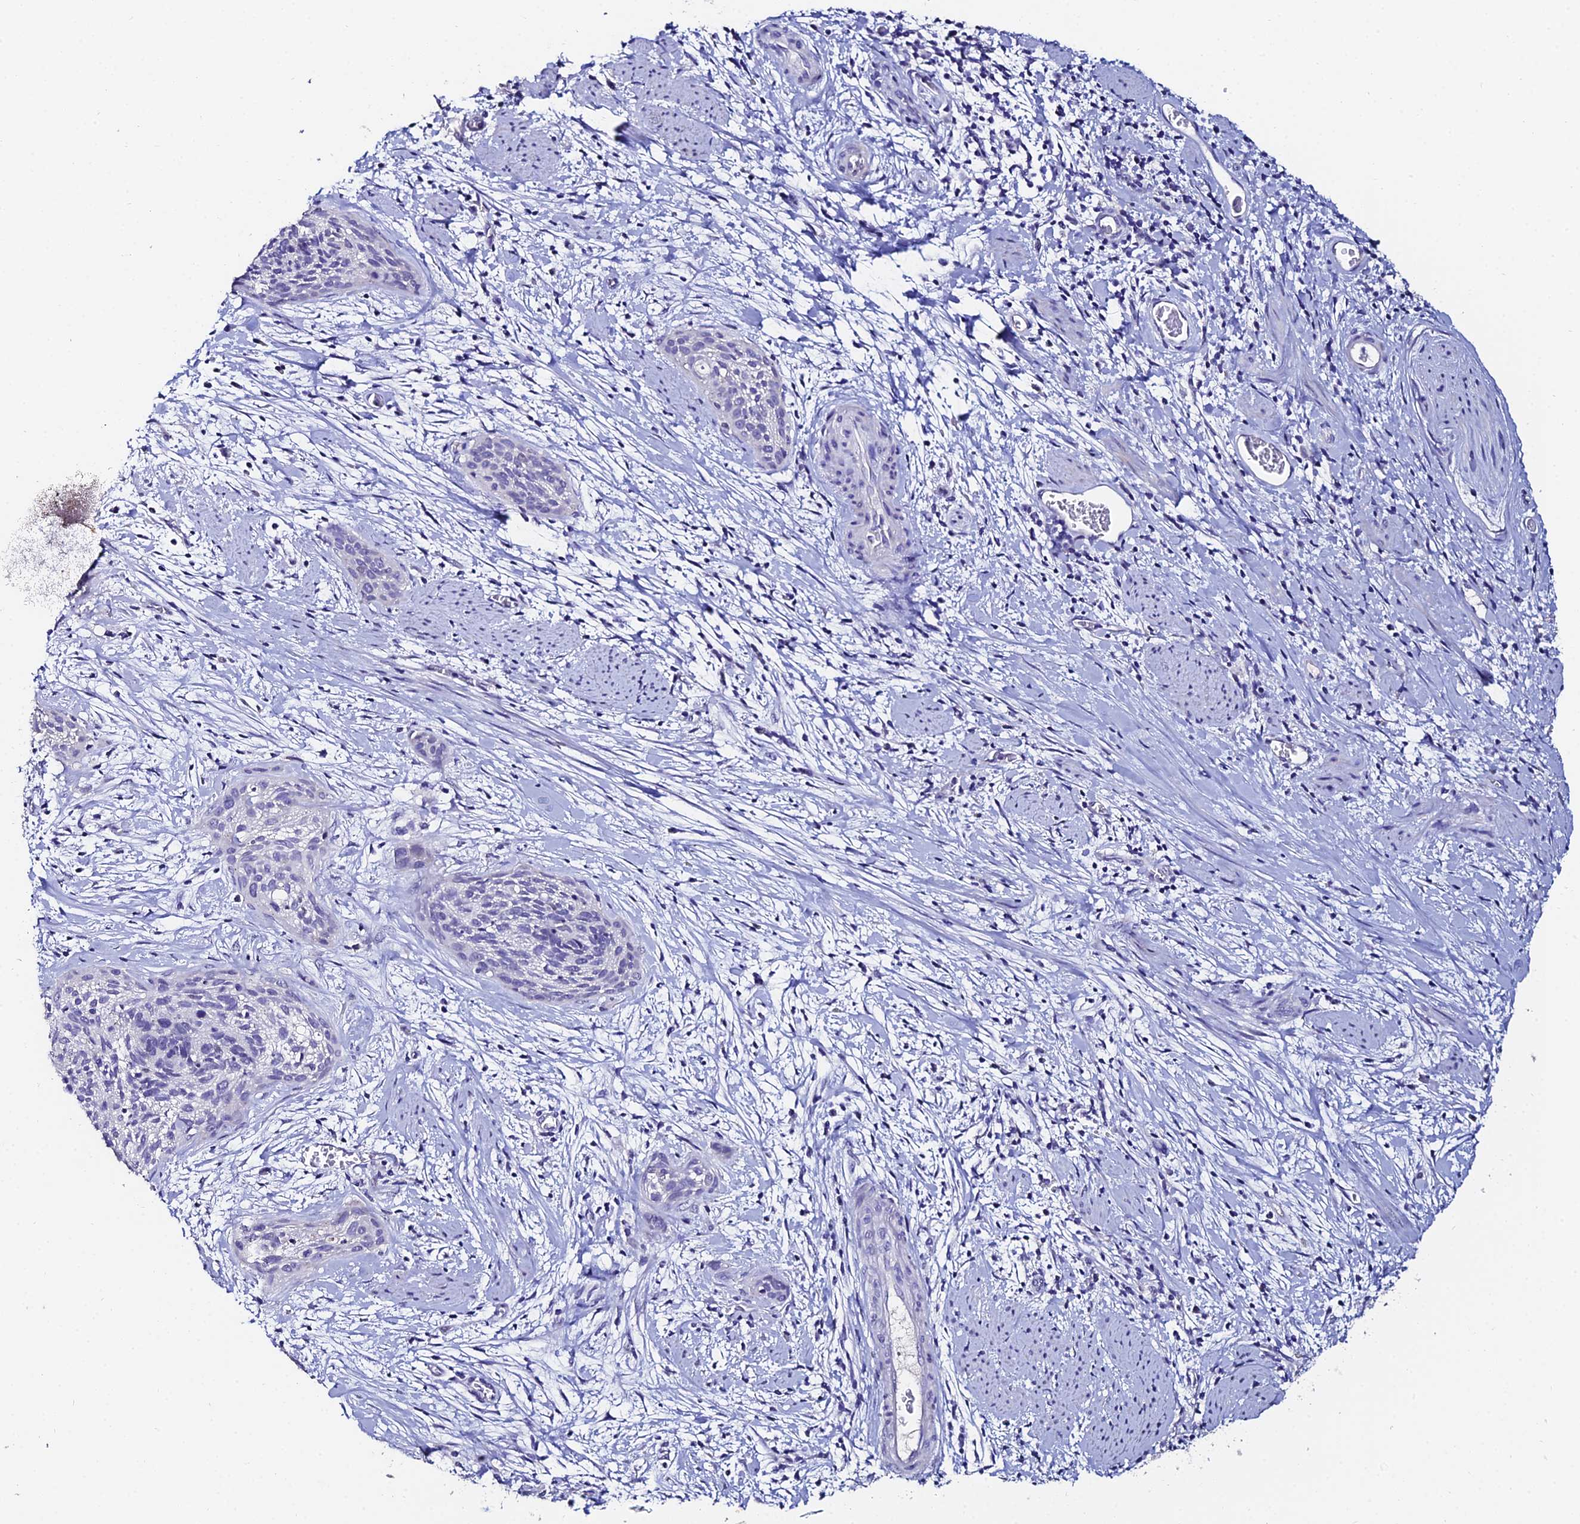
{"staining": {"intensity": "negative", "quantity": "none", "location": "none"}, "tissue": "cervical cancer", "cell_type": "Tumor cells", "image_type": "cancer", "snomed": [{"axis": "morphology", "description": "Squamous cell carcinoma, NOS"}, {"axis": "topography", "description": "Cervix"}], "caption": "Immunohistochemical staining of cervical cancer (squamous cell carcinoma) exhibits no significant staining in tumor cells.", "gene": "ESRRG", "patient": {"sex": "female", "age": 55}}